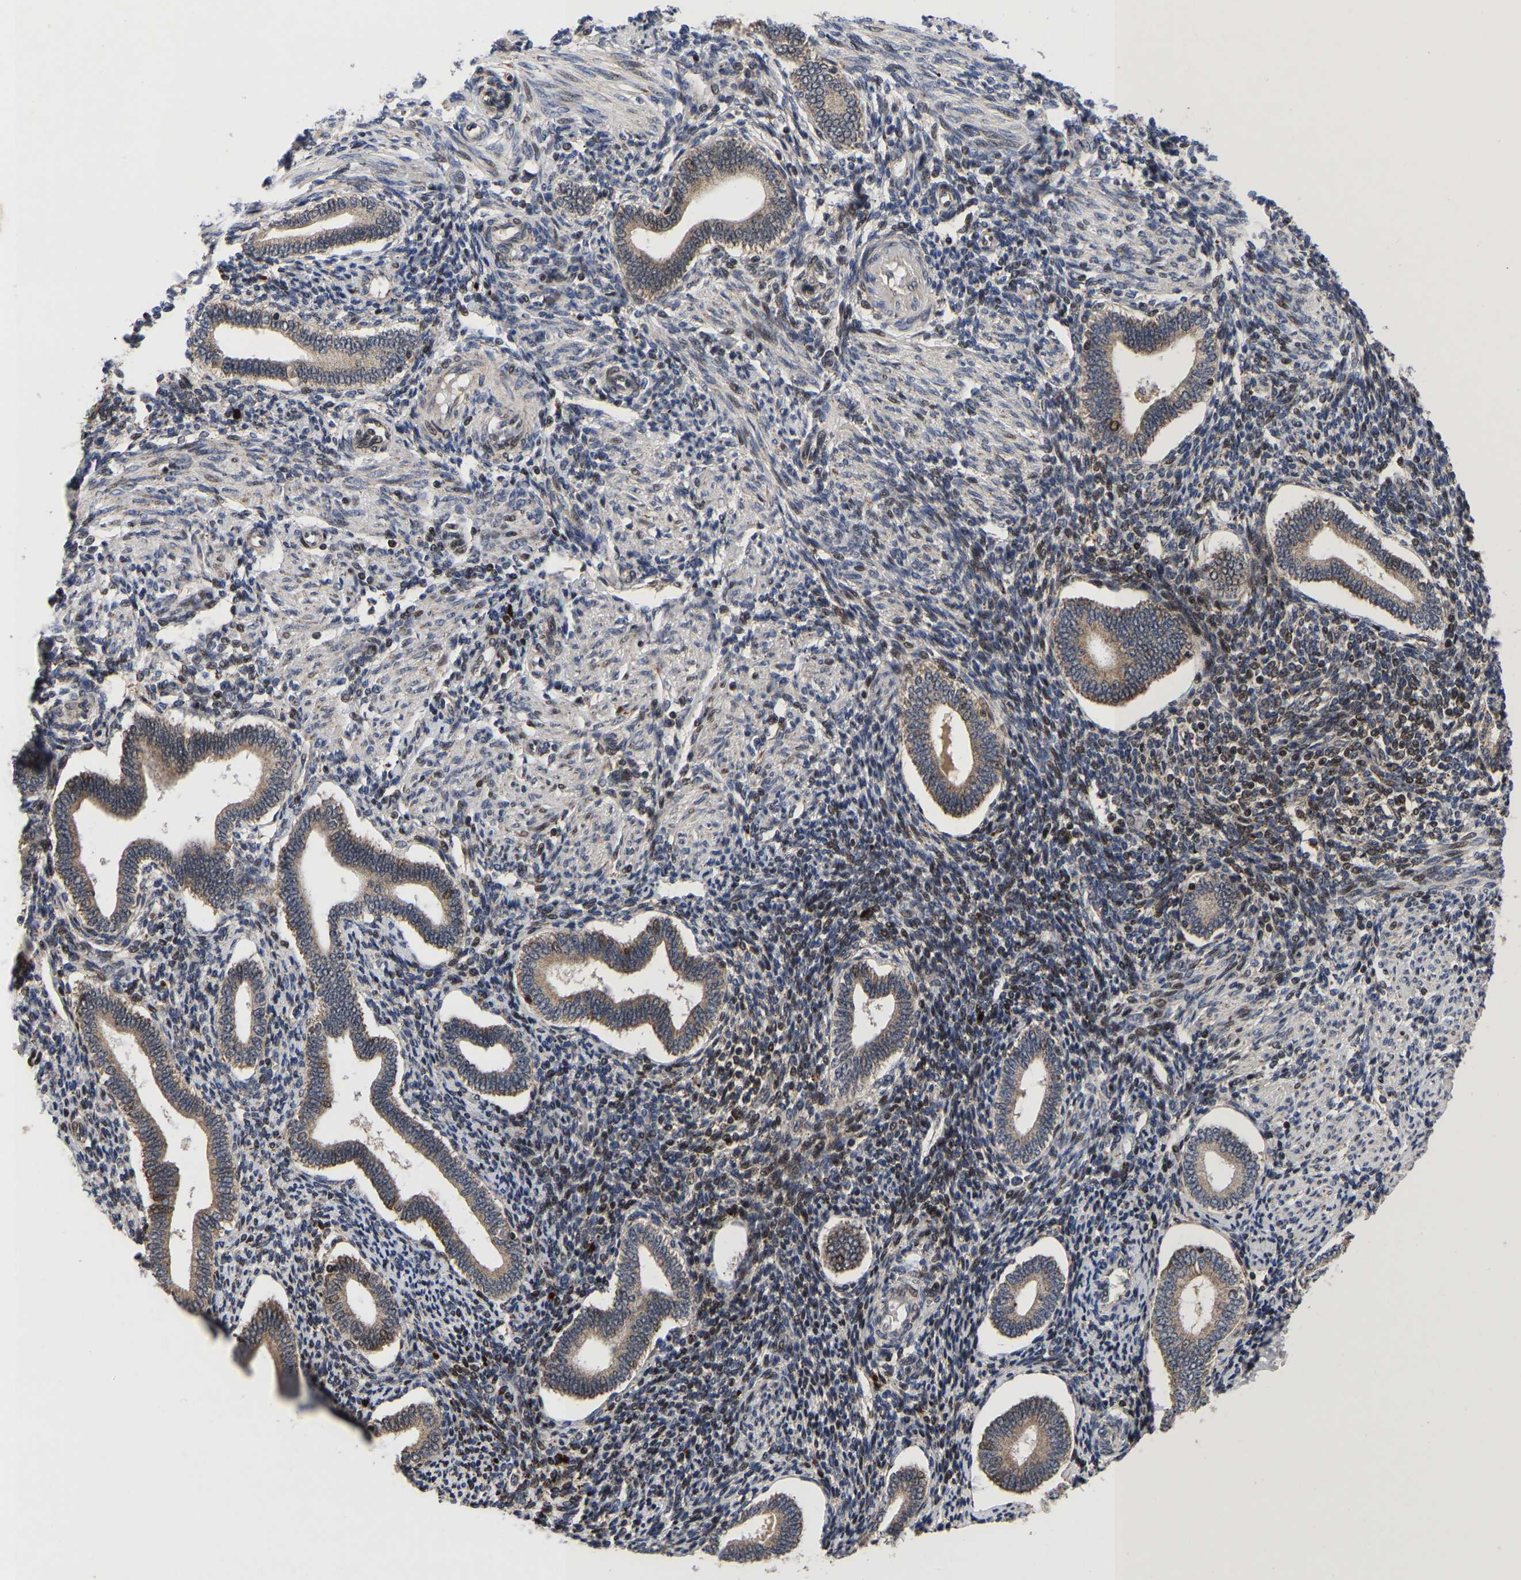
{"staining": {"intensity": "moderate", "quantity": "25%-75%", "location": "nuclear"}, "tissue": "endometrium", "cell_type": "Cells in endometrial stroma", "image_type": "normal", "snomed": [{"axis": "morphology", "description": "Normal tissue, NOS"}, {"axis": "topography", "description": "Endometrium"}], "caption": "Benign endometrium shows moderate nuclear expression in about 25%-75% of cells in endometrial stroma, visualized by immunohistochemistry.", "gene": "JUNB", "patient": {"sex": "female", "age": 42}}